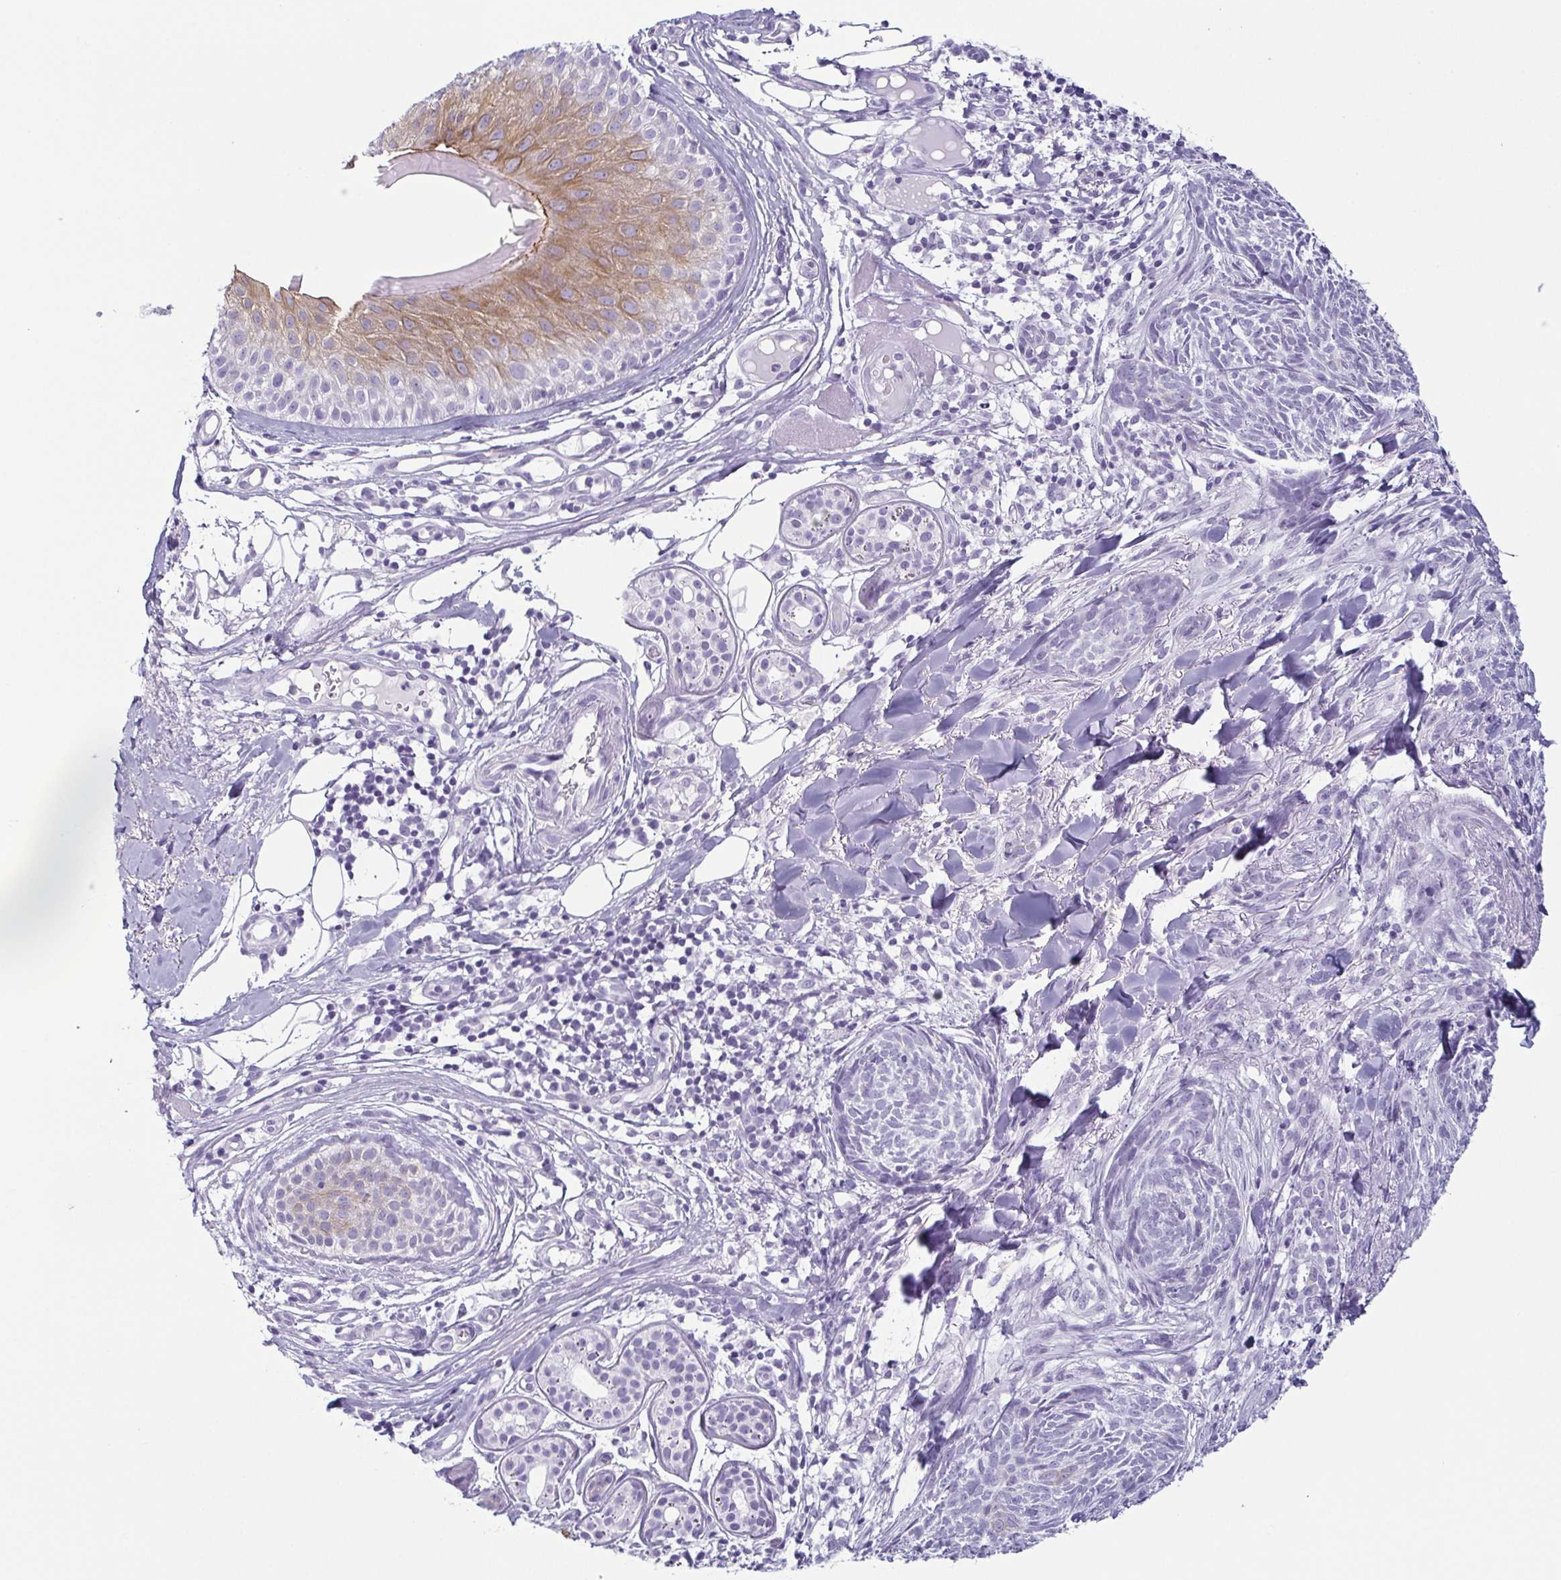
{"staining": {"intensity": "negative", "quantity": "none", "location": "none"}, "tissue": "skin cancer", "cell_type": "Tumor cells", "image_type": "cancer", "snomed": [{"axis": "morphology", "description": "Basal cell carcinoma"}, {"axis": "topography", "description": "Skin"}], "caption": "This is a histopathology image of immunohistochemistry staining of skin cancer (basal cell carcinoma), which shows no expression in tumor cells. (DAB (3,3'-diaminobenzidine) immunohistochemistry visualized using brightfield microscopy, high magnification).", "gene": "KRT78", "patient": {"sex": "female", "age": 93}}